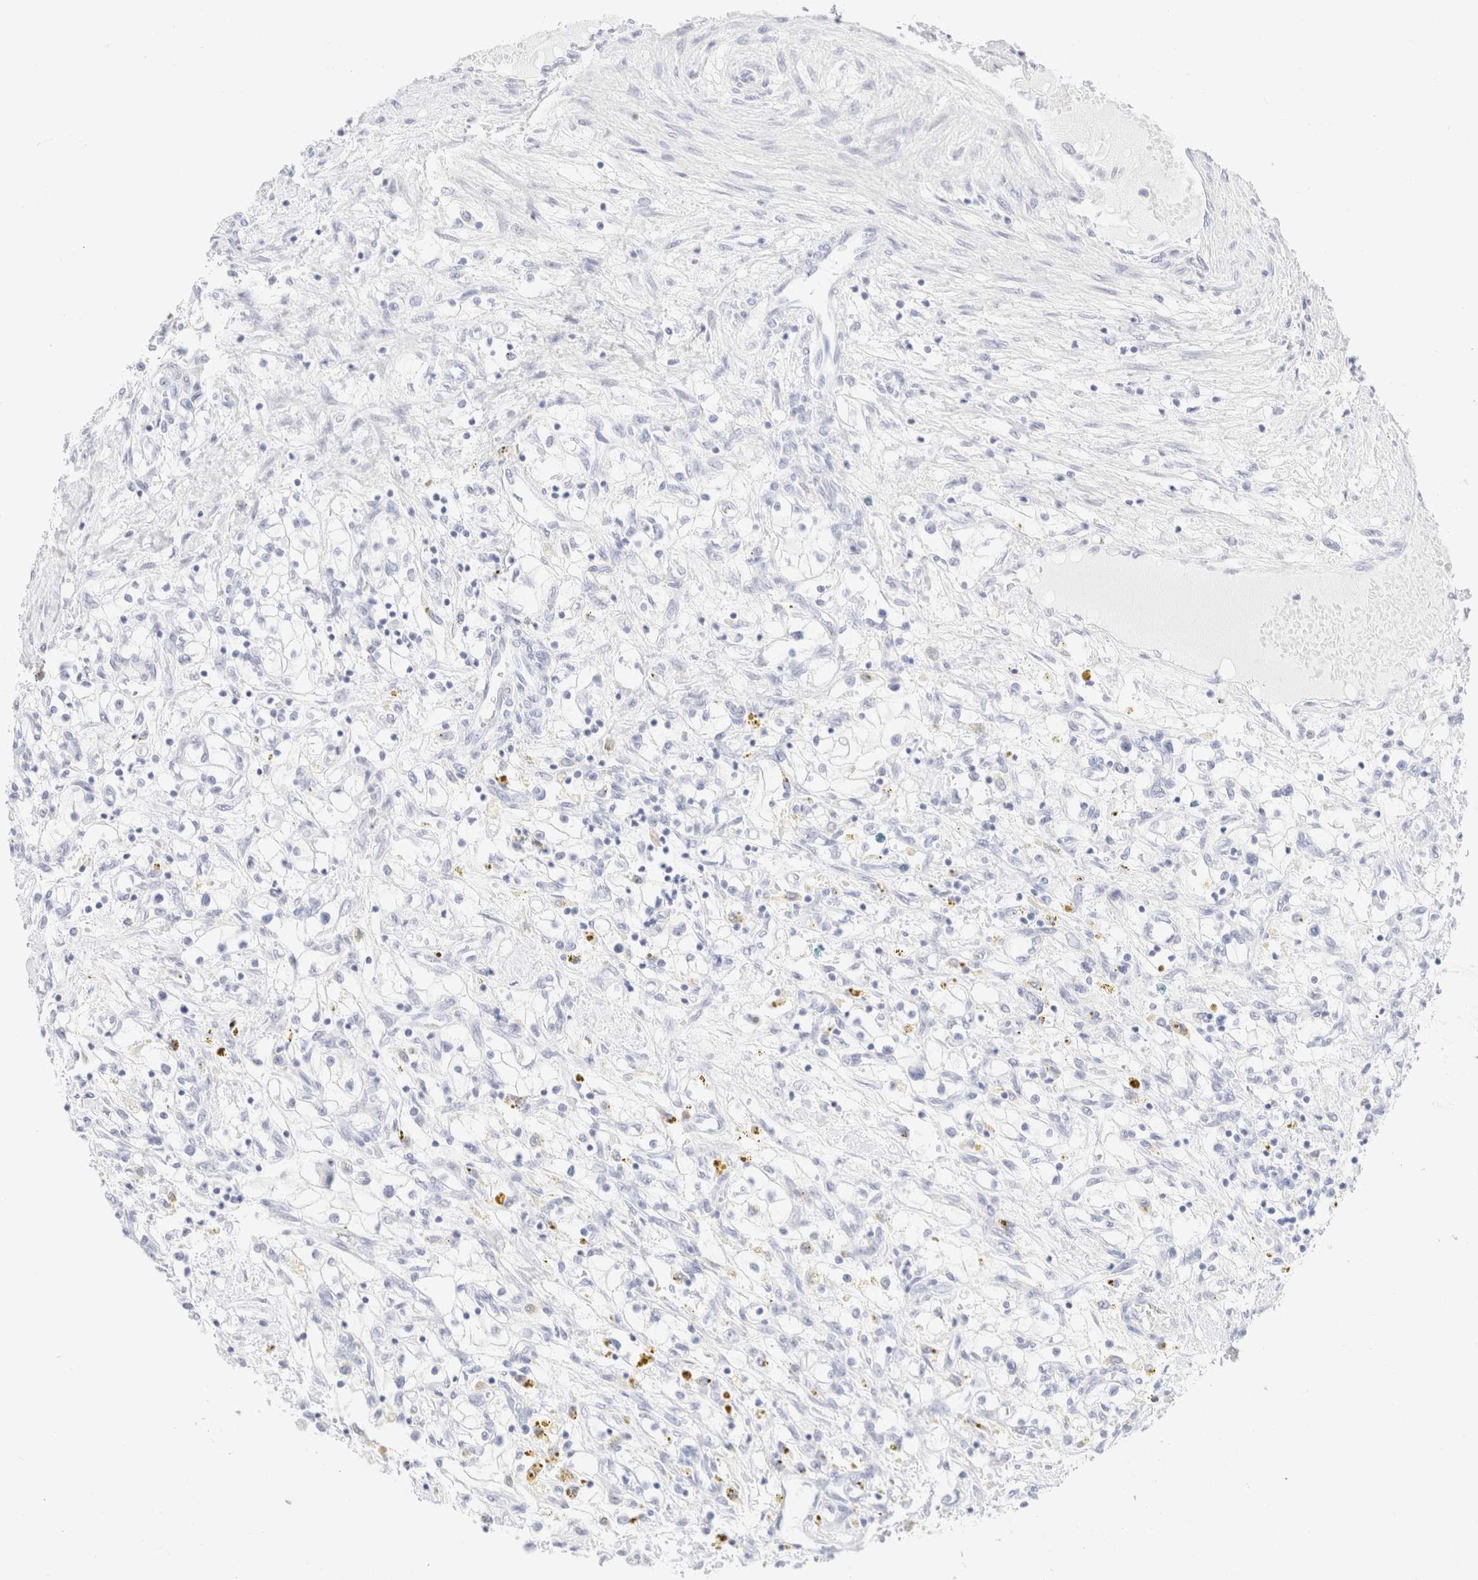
{"staining": {"intensity": "negative", "quantity": "none", "location": "none"}, "tissue": "renal cancer", "cell_type": "Tumor cells", "image_type": "cancer", "snomed": [{"axis": "morphology", "description": "Adenocarcinoma, NOS"}, {"axis": "topography", "description": "Kidney"}], "caption": "Immunohistochemical staining of renal adenocarcinoma reveals no significant positivity in tumor cells. (Immunohistochemistry, brightfield microscopy, high magnification).", "gene": "KRT15", "patient": {"sex": "male", "age": 68}}